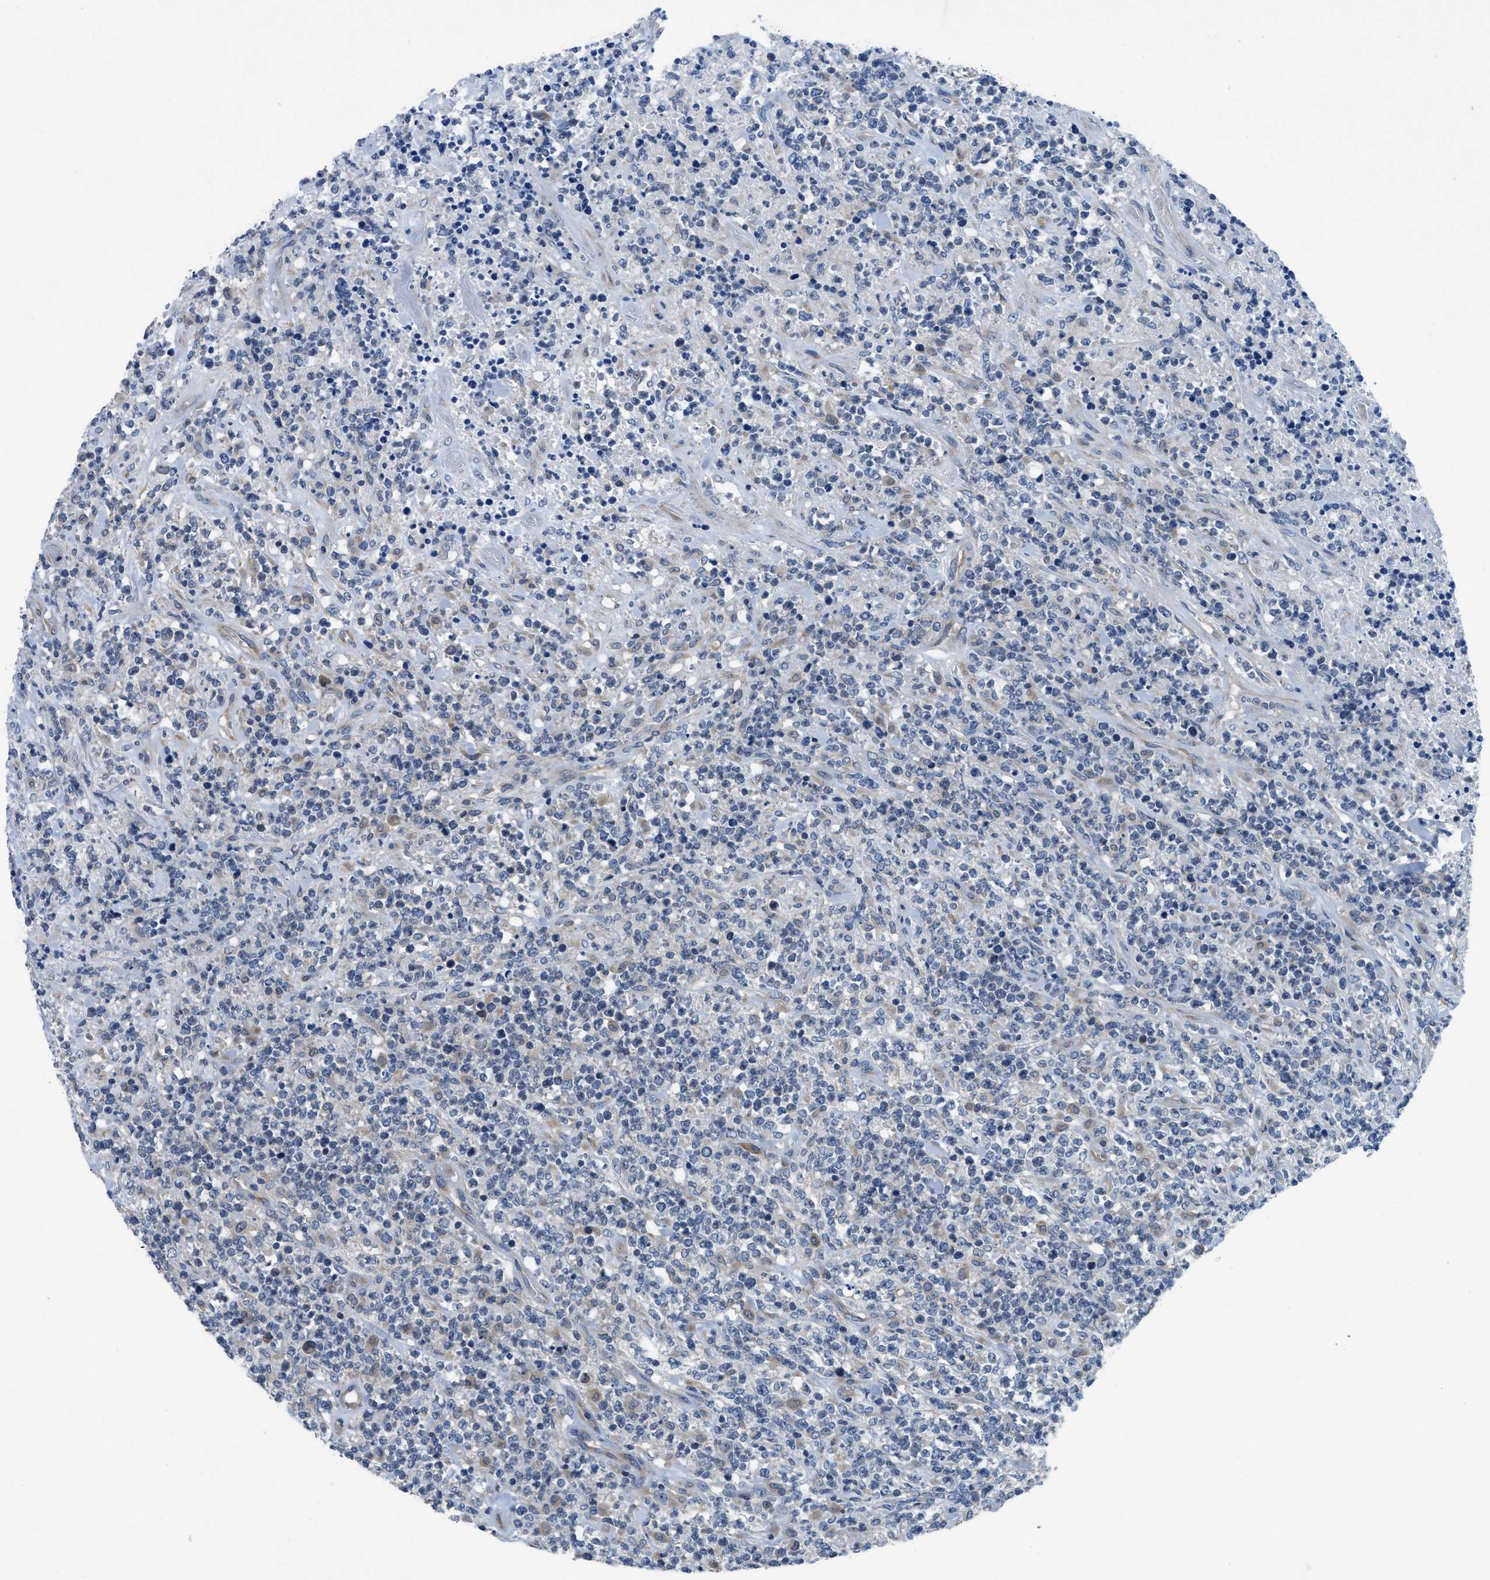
{"staining": {"intensity": "negative", "quantity": "none", "location": "none"}, "tissue": "lymphoma", "cell_type": "Tumor cells", "image_type": "cancer", "snomed": [{"axis": "morphology", "description": "Malignant lymphoma, non-Hodgkin's type, High grade"}, {"axis": "topography", "description": "Soft tissue"}], "caption": "Protein analysis of high-grade malignant lymphoma, non-Hodgkin's type displays no significant positivity in tumor cells. (Stains: DAB IHC with hematoxylin counter stain, Microscopy: brightfield microscopy at high magnification).", "gene": "PGR", "patient": {"sex": "male", "age": 18}}